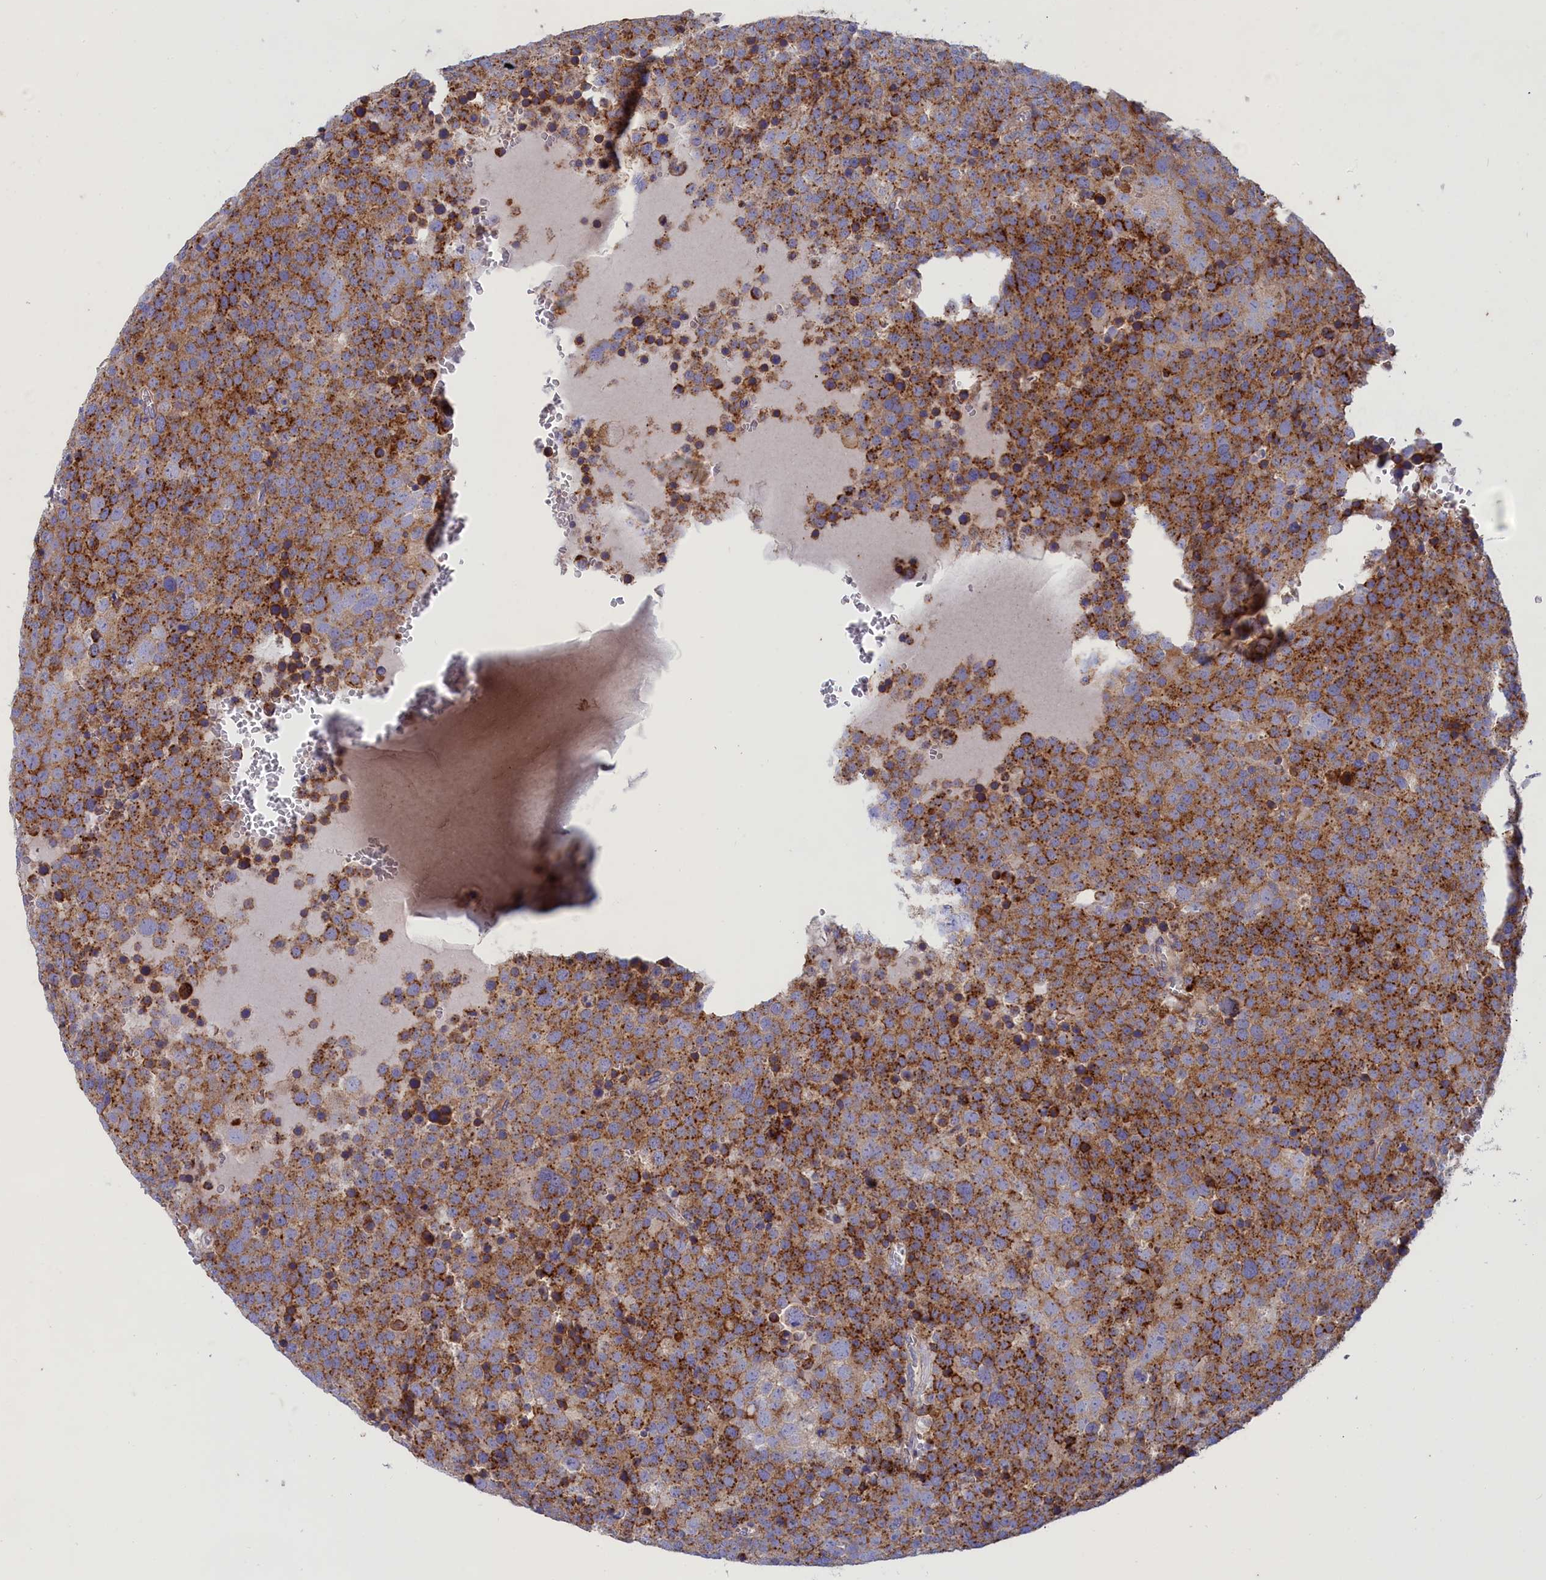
{"staining": {"intensity": "strong", "quantity": ">75%", "location": "cytoplasmic/membranous"}, "tissue": "testis cancer", "cell_type": "Tumor cells", "image_type": "cancer", "snomed": [{"axis": "morphology", "description": "Seminoma, NOS"}, {"axis": "topography", "description": "Testis"}], "caption": "Protein expression analysis of human testis cancer (seminoma) reveals strong cytoplasmic/membranous positivity in about >75% of tumor cells.", "gene": "SCAMP4", "patient": {"sex": "male", "age": 71}}